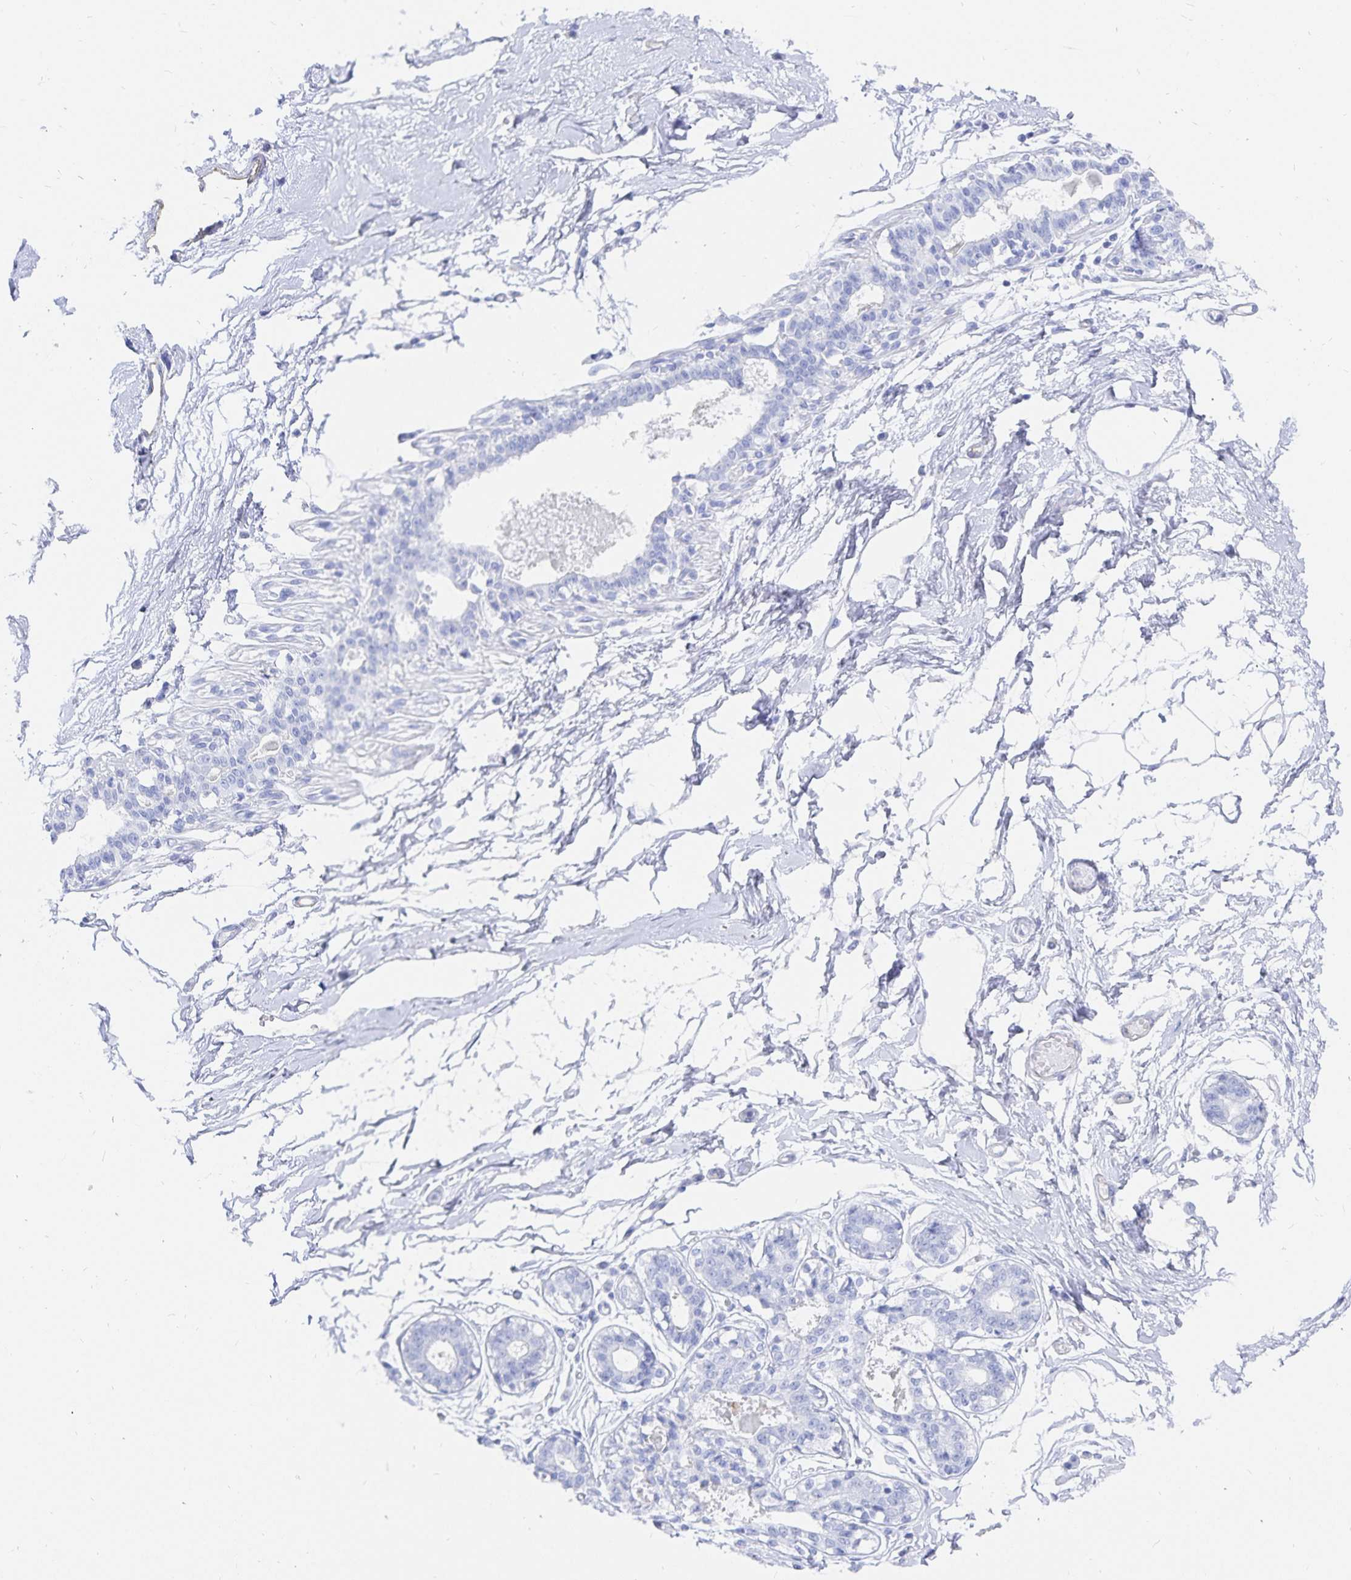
{"staining": {"intensity": "negative", "quantity": "none", "location": "none"}, "tissue": "breast", "cell_type": "Adipocytes", "image_type": "normal", "snomed": [{"axis": "morphology", "description": "Normal tissue, NOS"}, {"axis": "topography", "description": "Breast"}], "caption": "Immunohistochemistry (IHC) of normal breast demonstrates no staining in adipocytes.", "gene": "INSL5", "patient": {"sex": "female", "age": 45}}